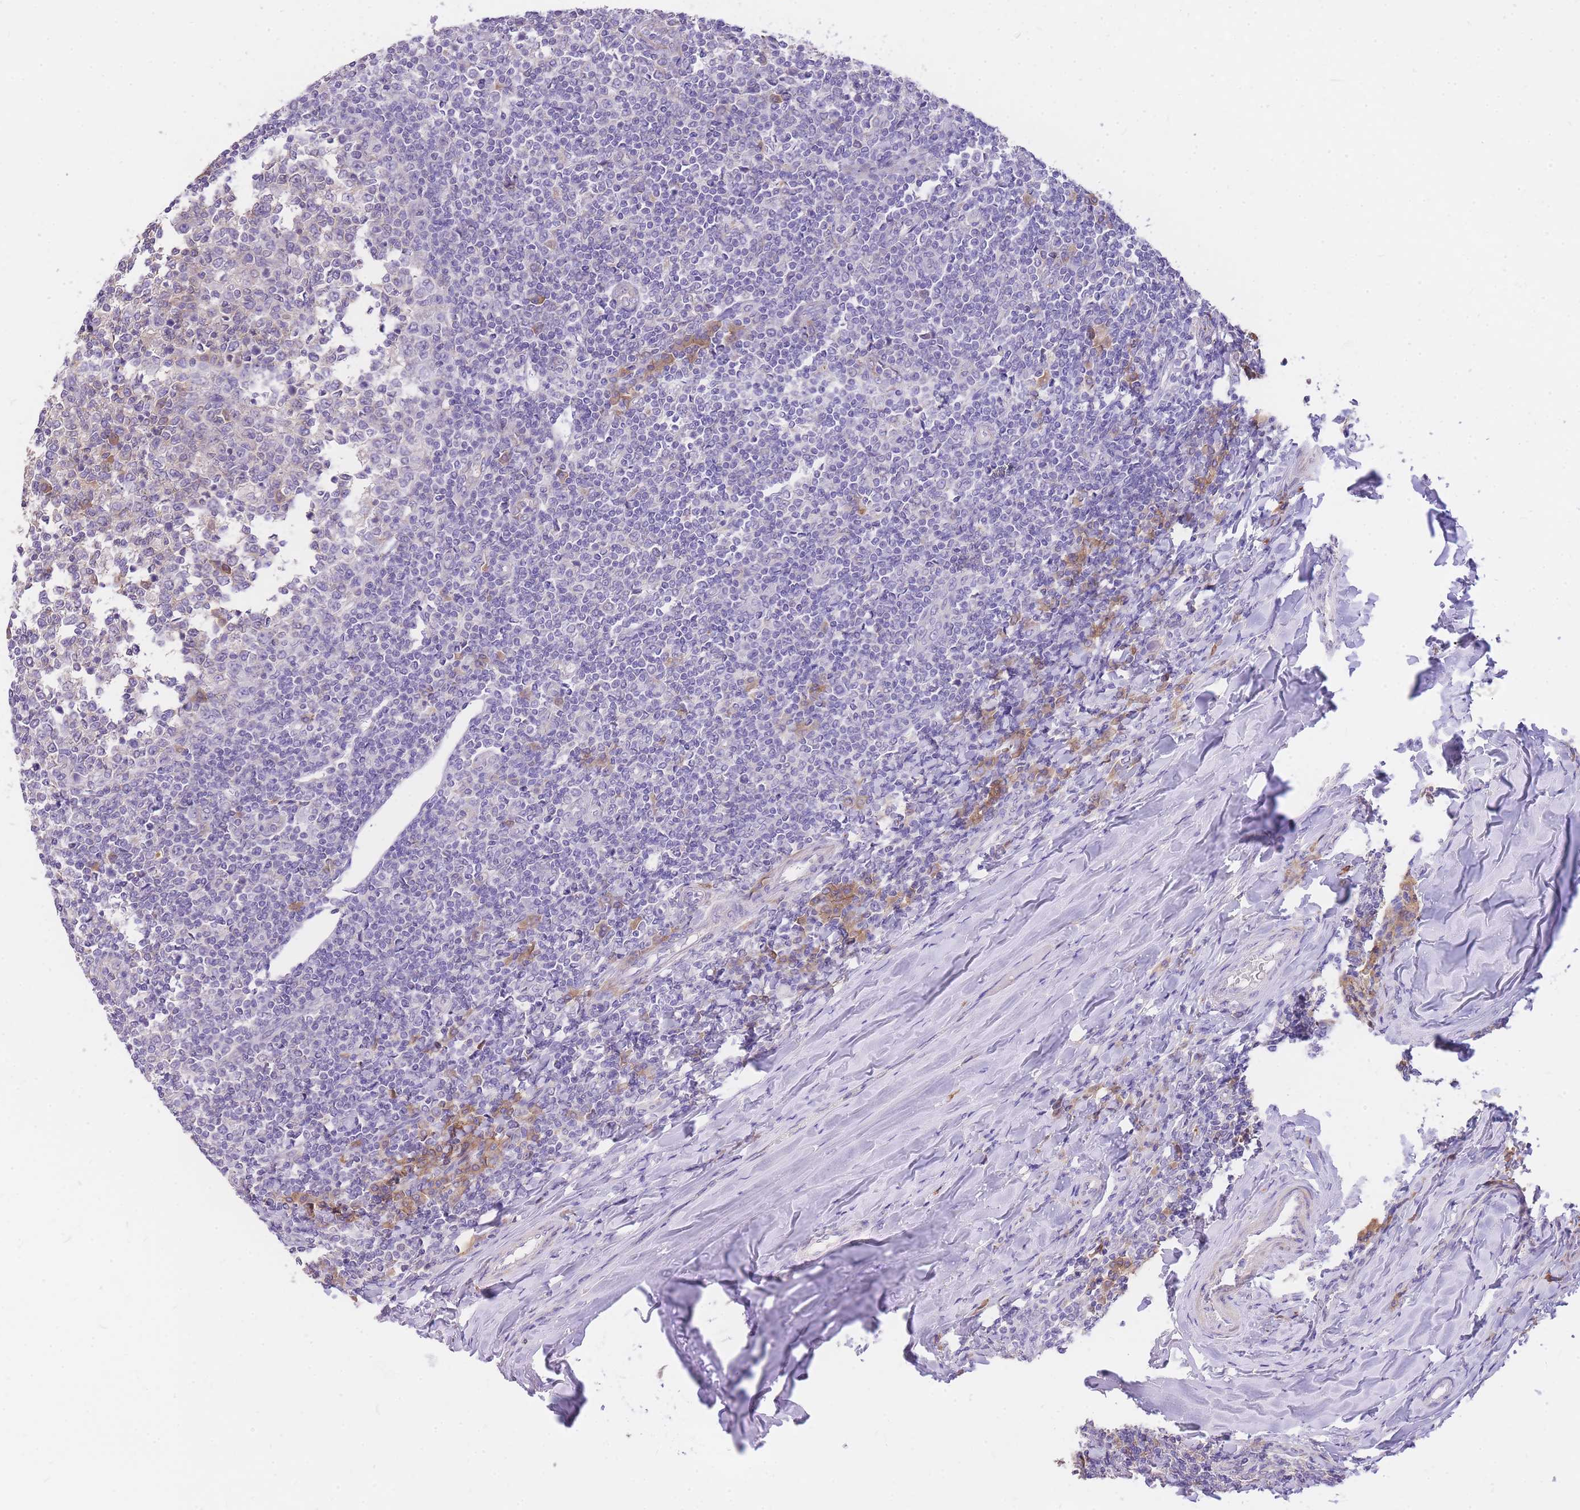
{"staining": {"intensity": "moderate", "quantity": "<25%", "location": "cytoplasmic/membranous"}, "tissue": "tonsil", "cell_type": "Germinal center cells", "image_type": "normal", "snomed": [{"axis": "morphology", "description": "Normal tissue, NOS"}, {"axis": "topography", "description": "Tonsil"}], "caption": "Immunohistochemical staining of benign human tonsil reveals <25% levels of moderate cytoplasmic/membranous protein positivity in approximately <25% of germinal center cells. Nuclei are stained in blue.", "gene": "C2orf88", "patient": {"sex": "female", "age": 19}}